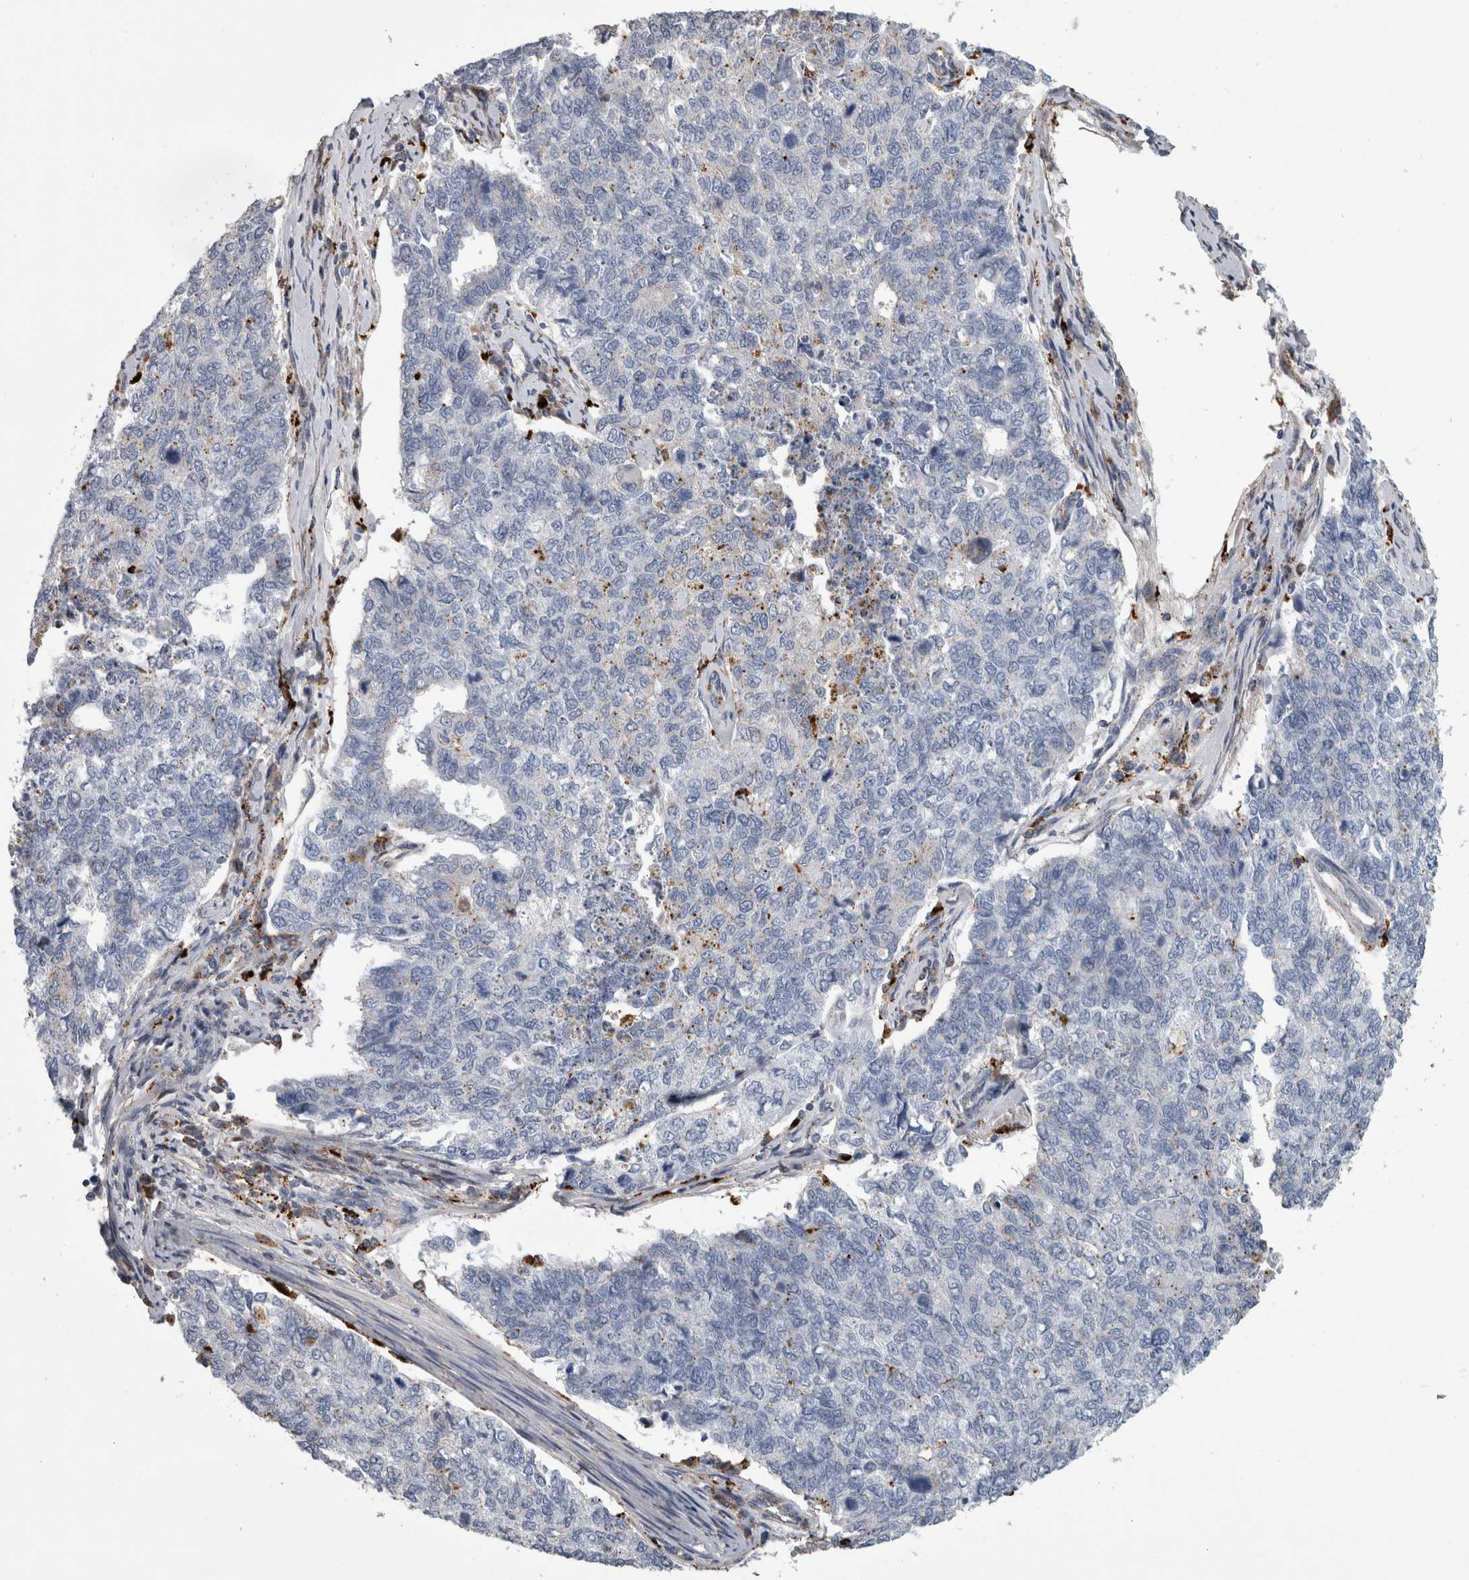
{"staining": {"intensity": "weak", "quantity": "<25%", "location": "cytoplasmic/membranous"}, "tissue": "cervical cancer", "cell_type": "Tumor cells", "image_type": "cancer", "snomed": [{"axis": "morphology", "description": "Squamous cell carcinoma, NOS"}, {"axis": "topography", "description": "Cervix"}], "caption": "Tumor cells show no significant protein expression in cervical cancer (squamous cell carcinoma).", "gene": "DPP7", "patient": {"sex": "female", "age": 63}}